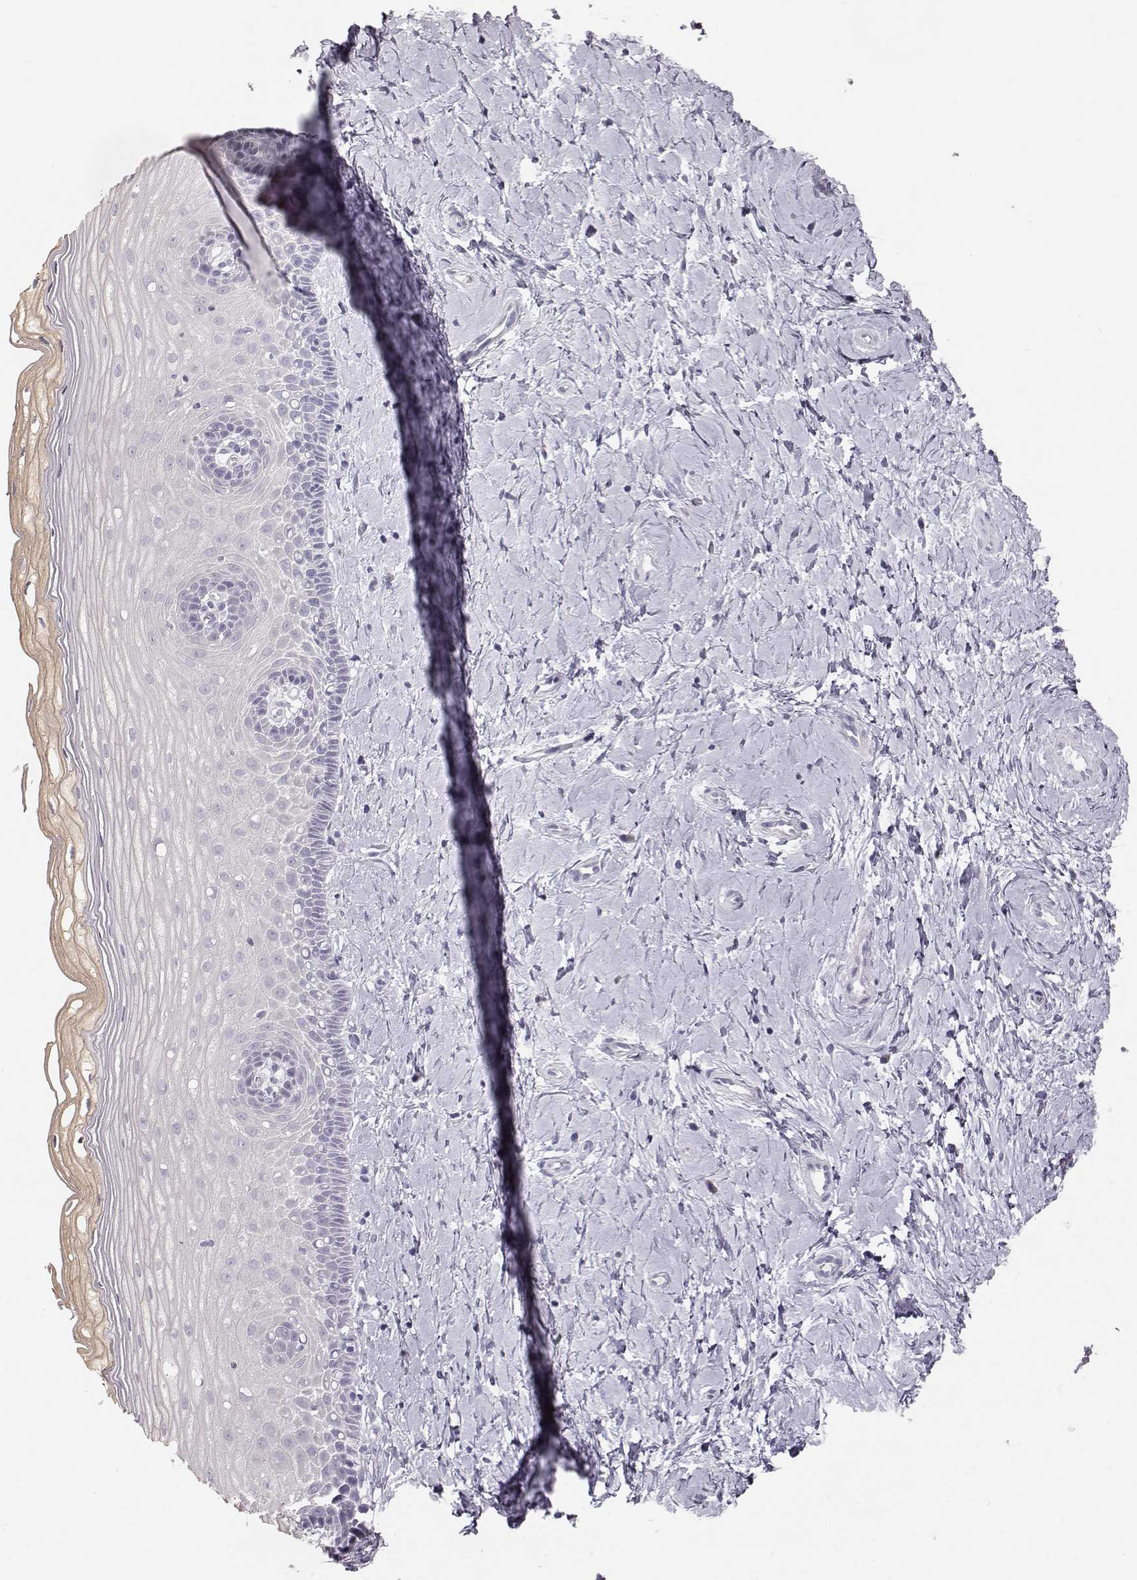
{"staining": {"intensity": "negative", "quantity": "none", "location": "none"}, "tissue": "cervix", "cell_type": "Glandular cells", "image_type": "normal", "snomed": [{"axis": "morphology", "description": "Normal tissue, NOS"}, {"axis": "topography", "description": "Cervix"}], "caption": "An immunohistochemistry (IHC) photomicrograph of benign cervix is shown. There is no staining in glandular cells of cervix. (Immunohistochemistry, brightfield microscopy, high magnification).", "gene": "KRT31", "patient": {"sex": "female", "age": 37}}